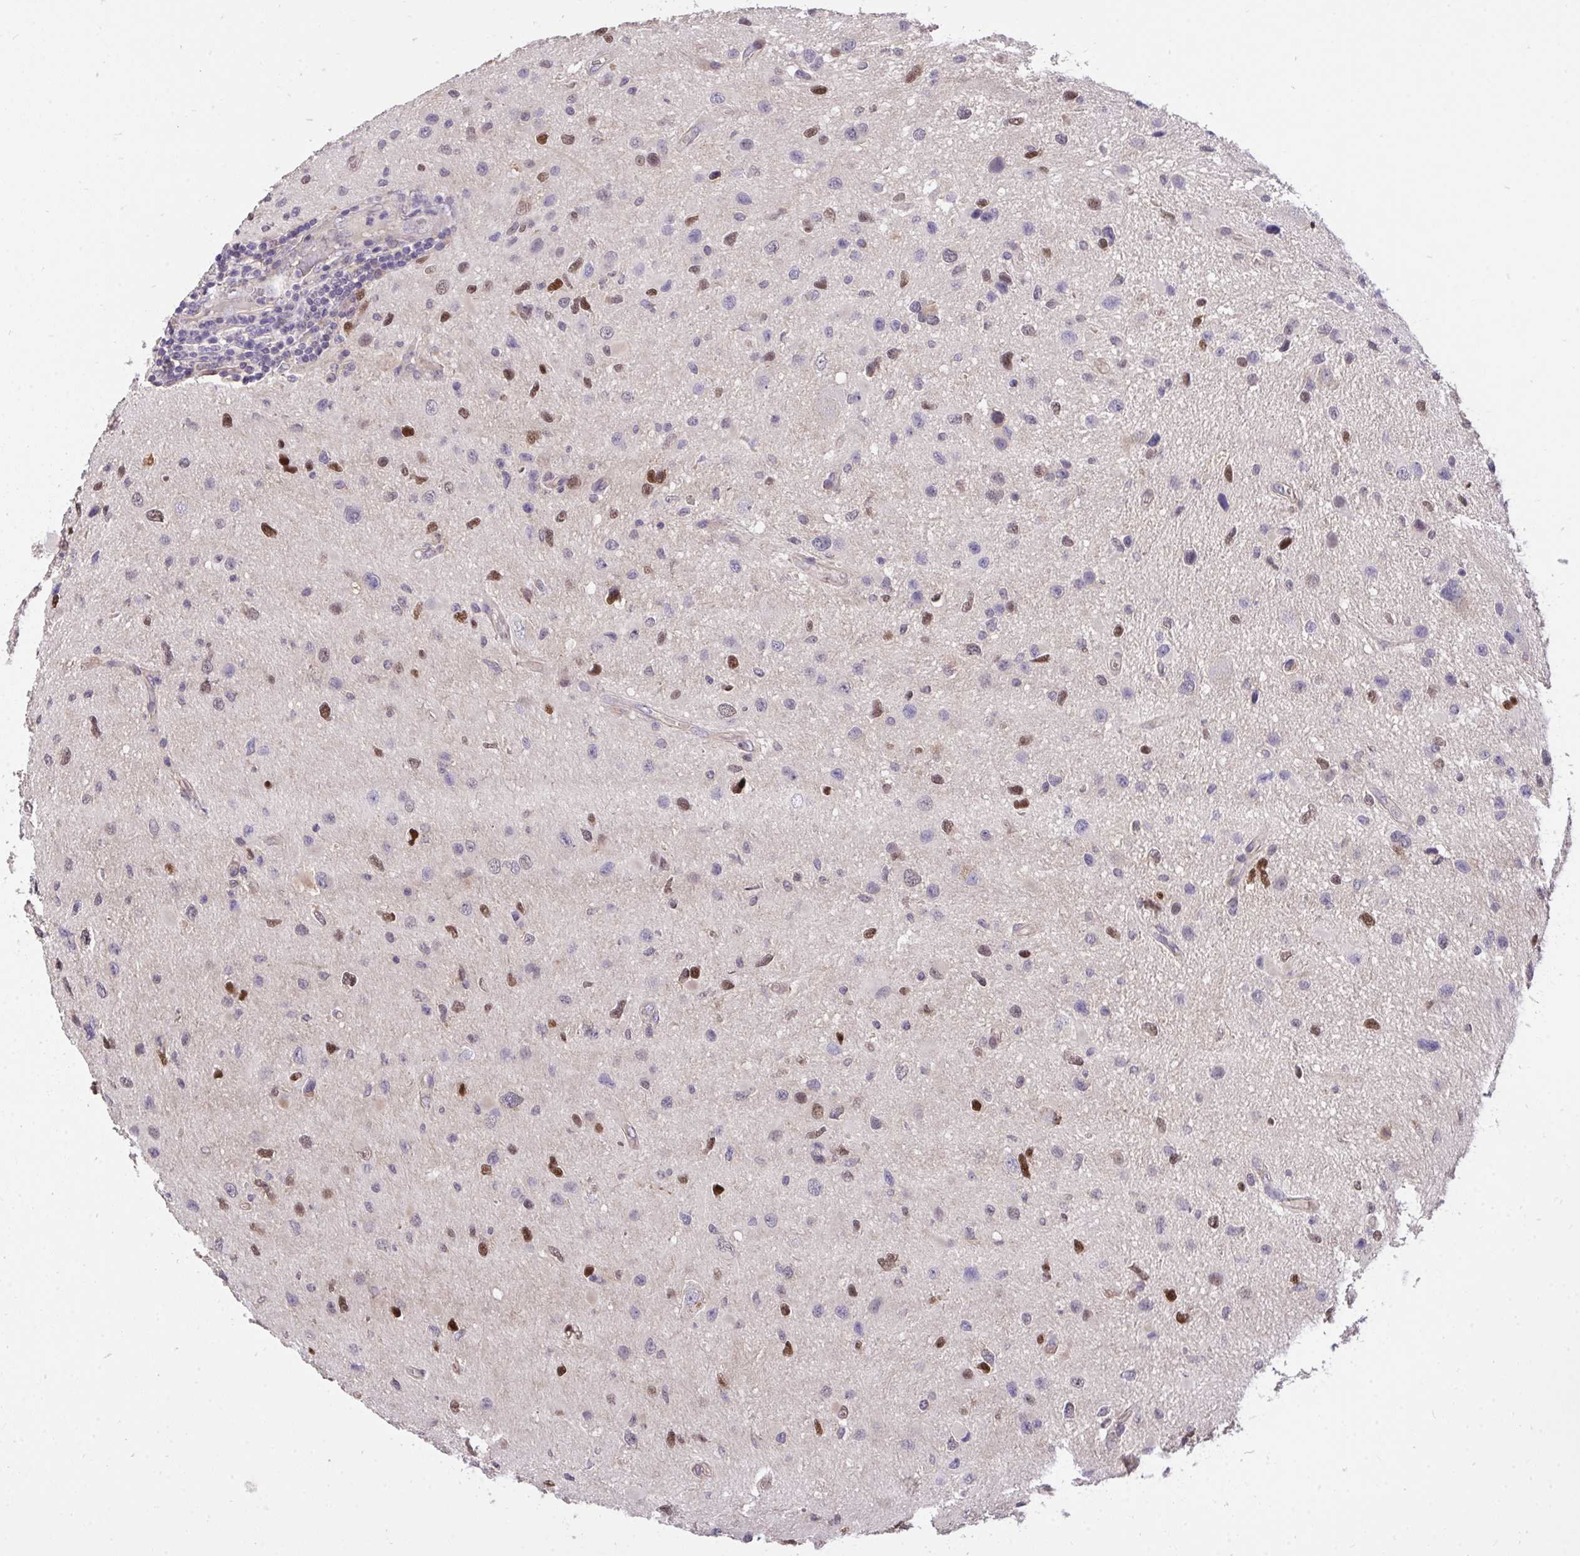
{"staining": {"intensity": "strong", "quantity": "25%-75%", "location": "nuclear"}, "tissue": "glioma", "cell_type": "Tumor cells", "image_type": "cancer", "snomed": [{"axis": "morphology", "description": "Glioma, malignant, Low grade"}, {"axis": "topography", "description": "Brain"}], "caption": "Protein staining of glioma tissue displays strong nuclear positivity in approximately 25%-75% of tumor cells.", "gene": "C19orf54", "patient": {"sex": "female", "age": 32}}